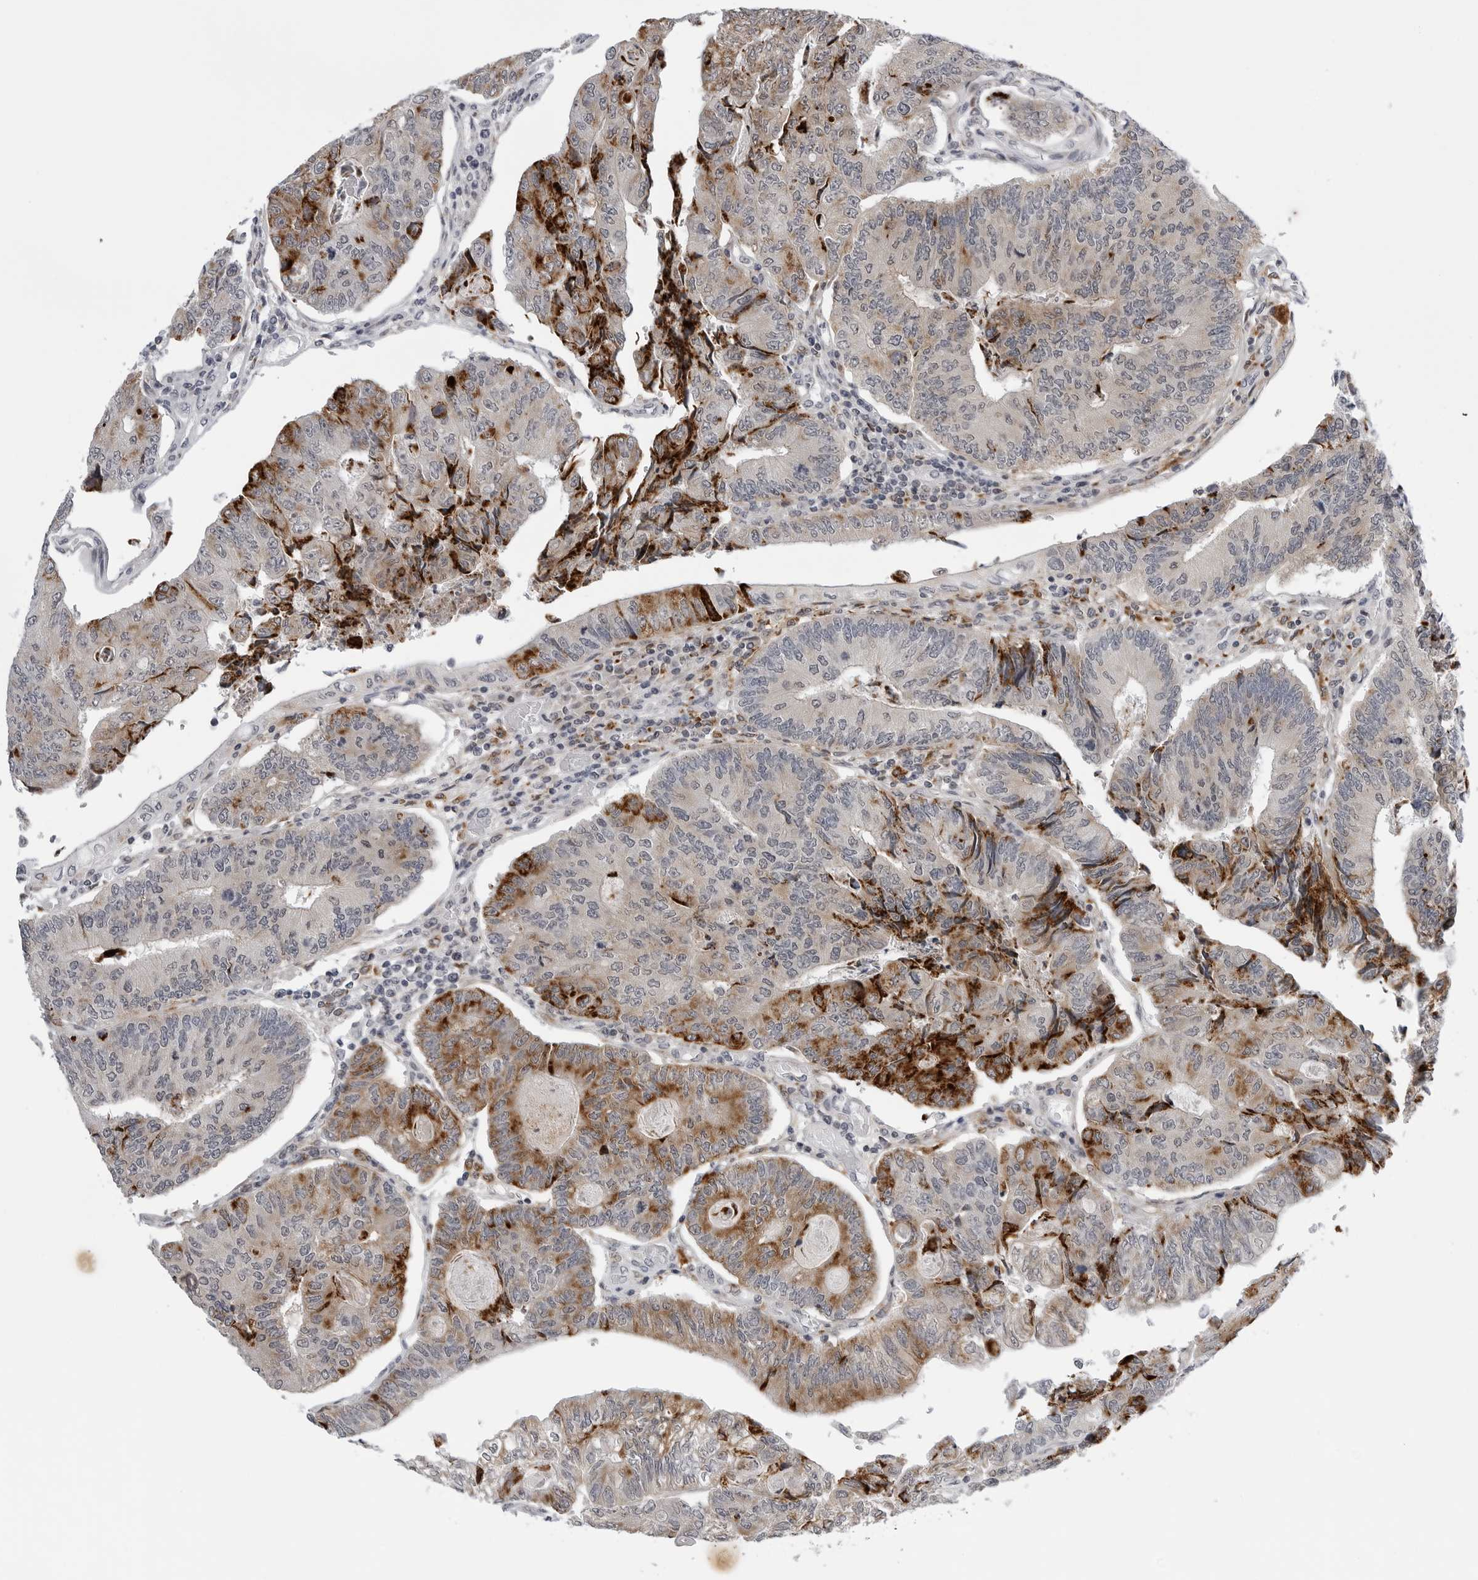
{"staining": {"intensity": "strong", "quantity": "25%-75%", "location": "cytoplasmic/membranous"}, "tissue": "colorectal cancer", "cell_type": "Tumor cells", "image_type": "cancer", "snomed": [{"axis": "morphology", "description": "Adenocarcinoma, NOS"}, {"axis": "topography", "description": "Colon"}], "caption": "Colorectal adenocarcinoma tissue displays strong cytoplasmic/membranous staining in approximately 25%-75% of tumor cells, visualized by immunohistochemistry. (DAB (3,3'-diaminobenzidine) IHC with brightfield microscopy, high magnification).", "gene": "CDK20", "patient": {"sex": "female", "age": 67}}